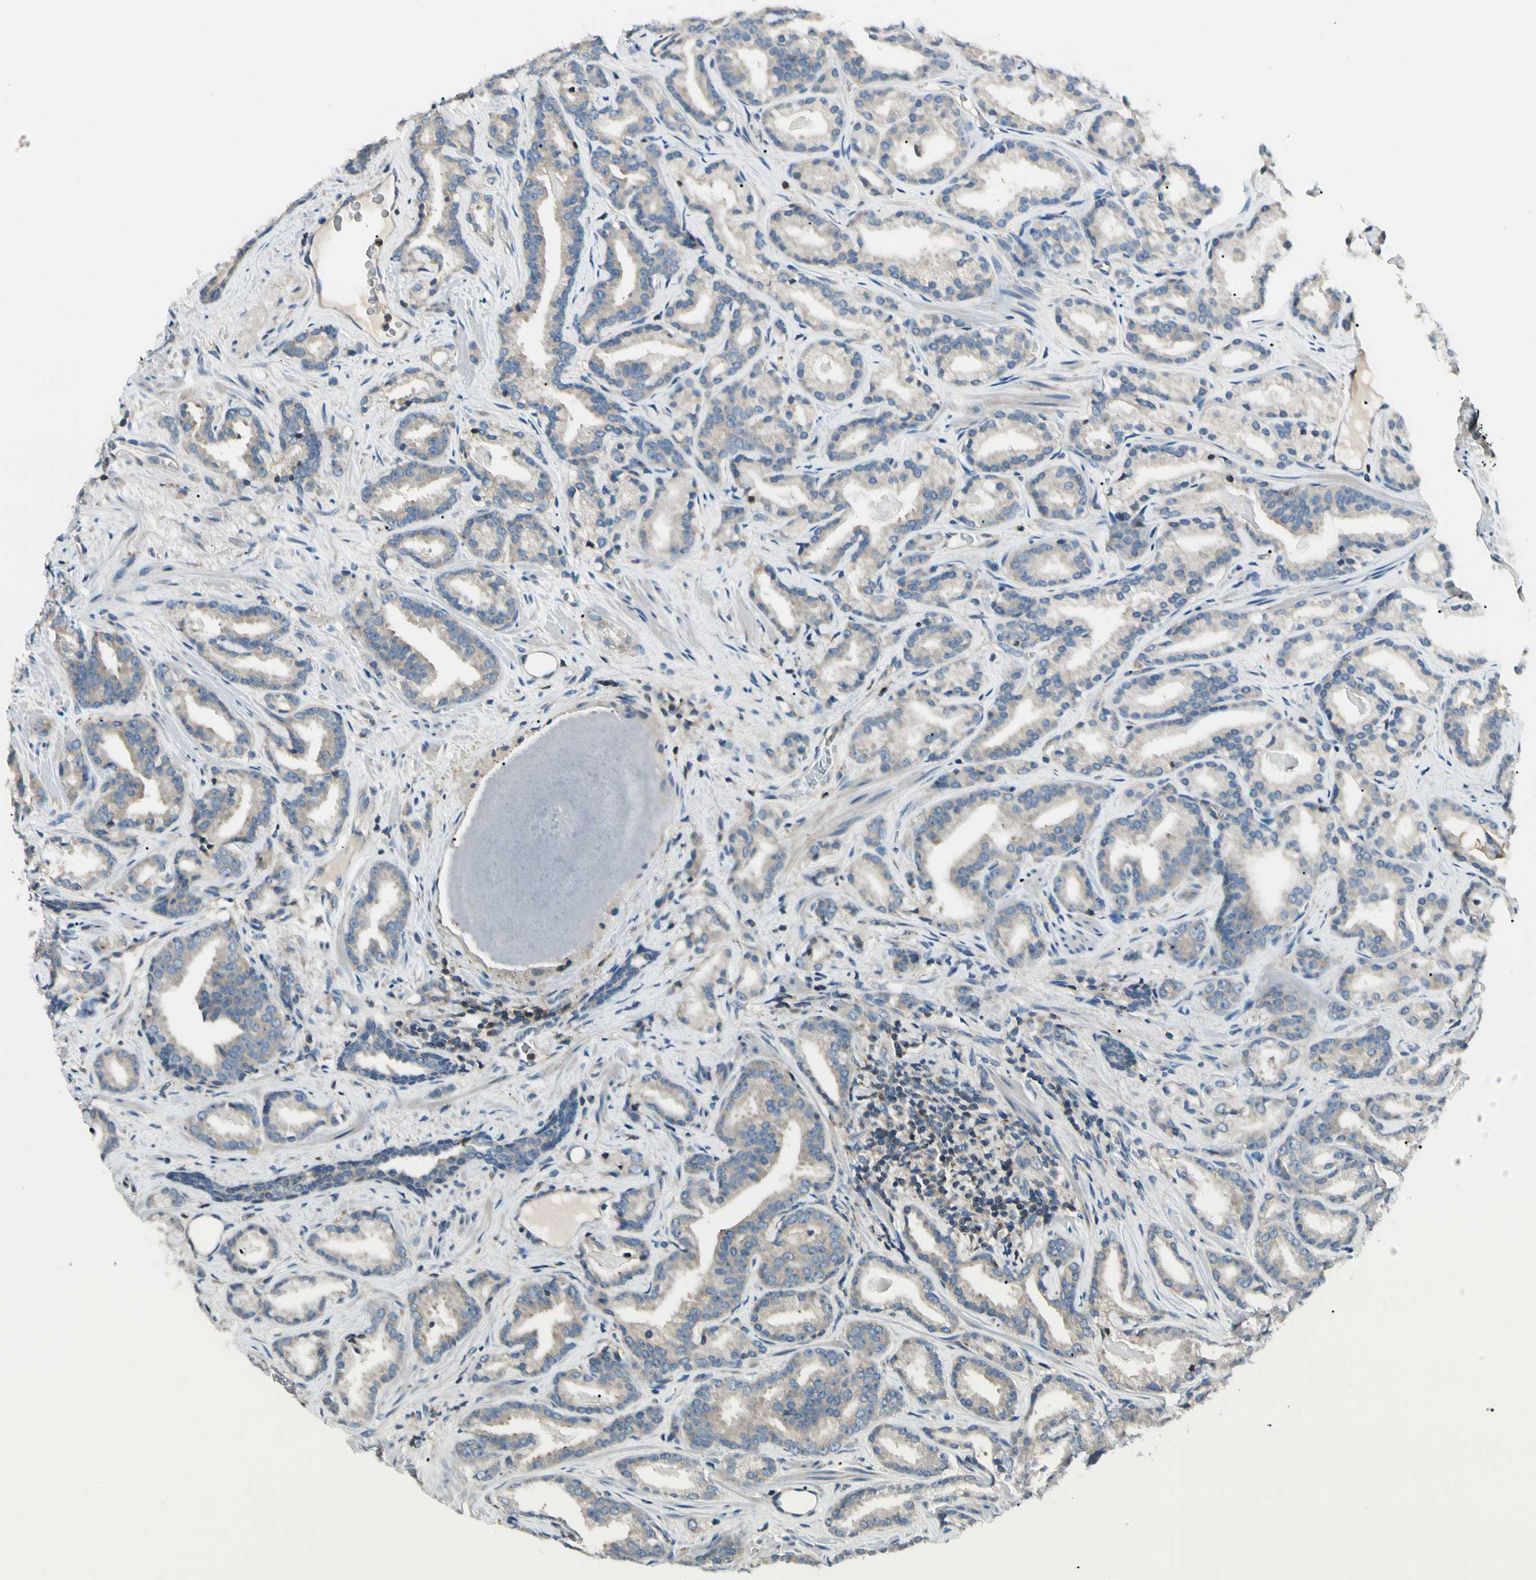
{"staining": {"intensity": "weak", "quantity": ">75%", "location": "cytoplasmic/membranous"}, "tissue": "prostate cancer", "cell_type": "Tumor cells", "image_type": "cancer", "snomed": [{"axis": "morphology", "description": "Adenocarcinoma, Low grade"}, {"axis": "topography", "description": "Prostate"}], "caption": "Human prostate cancer stained with a brown dye demonstrates weak cytoplasmic/membranous positive positivity in approximately >75% of tumor cells.", "gene": "CDH6", "patient": {"sex": "male", "age": 63}}